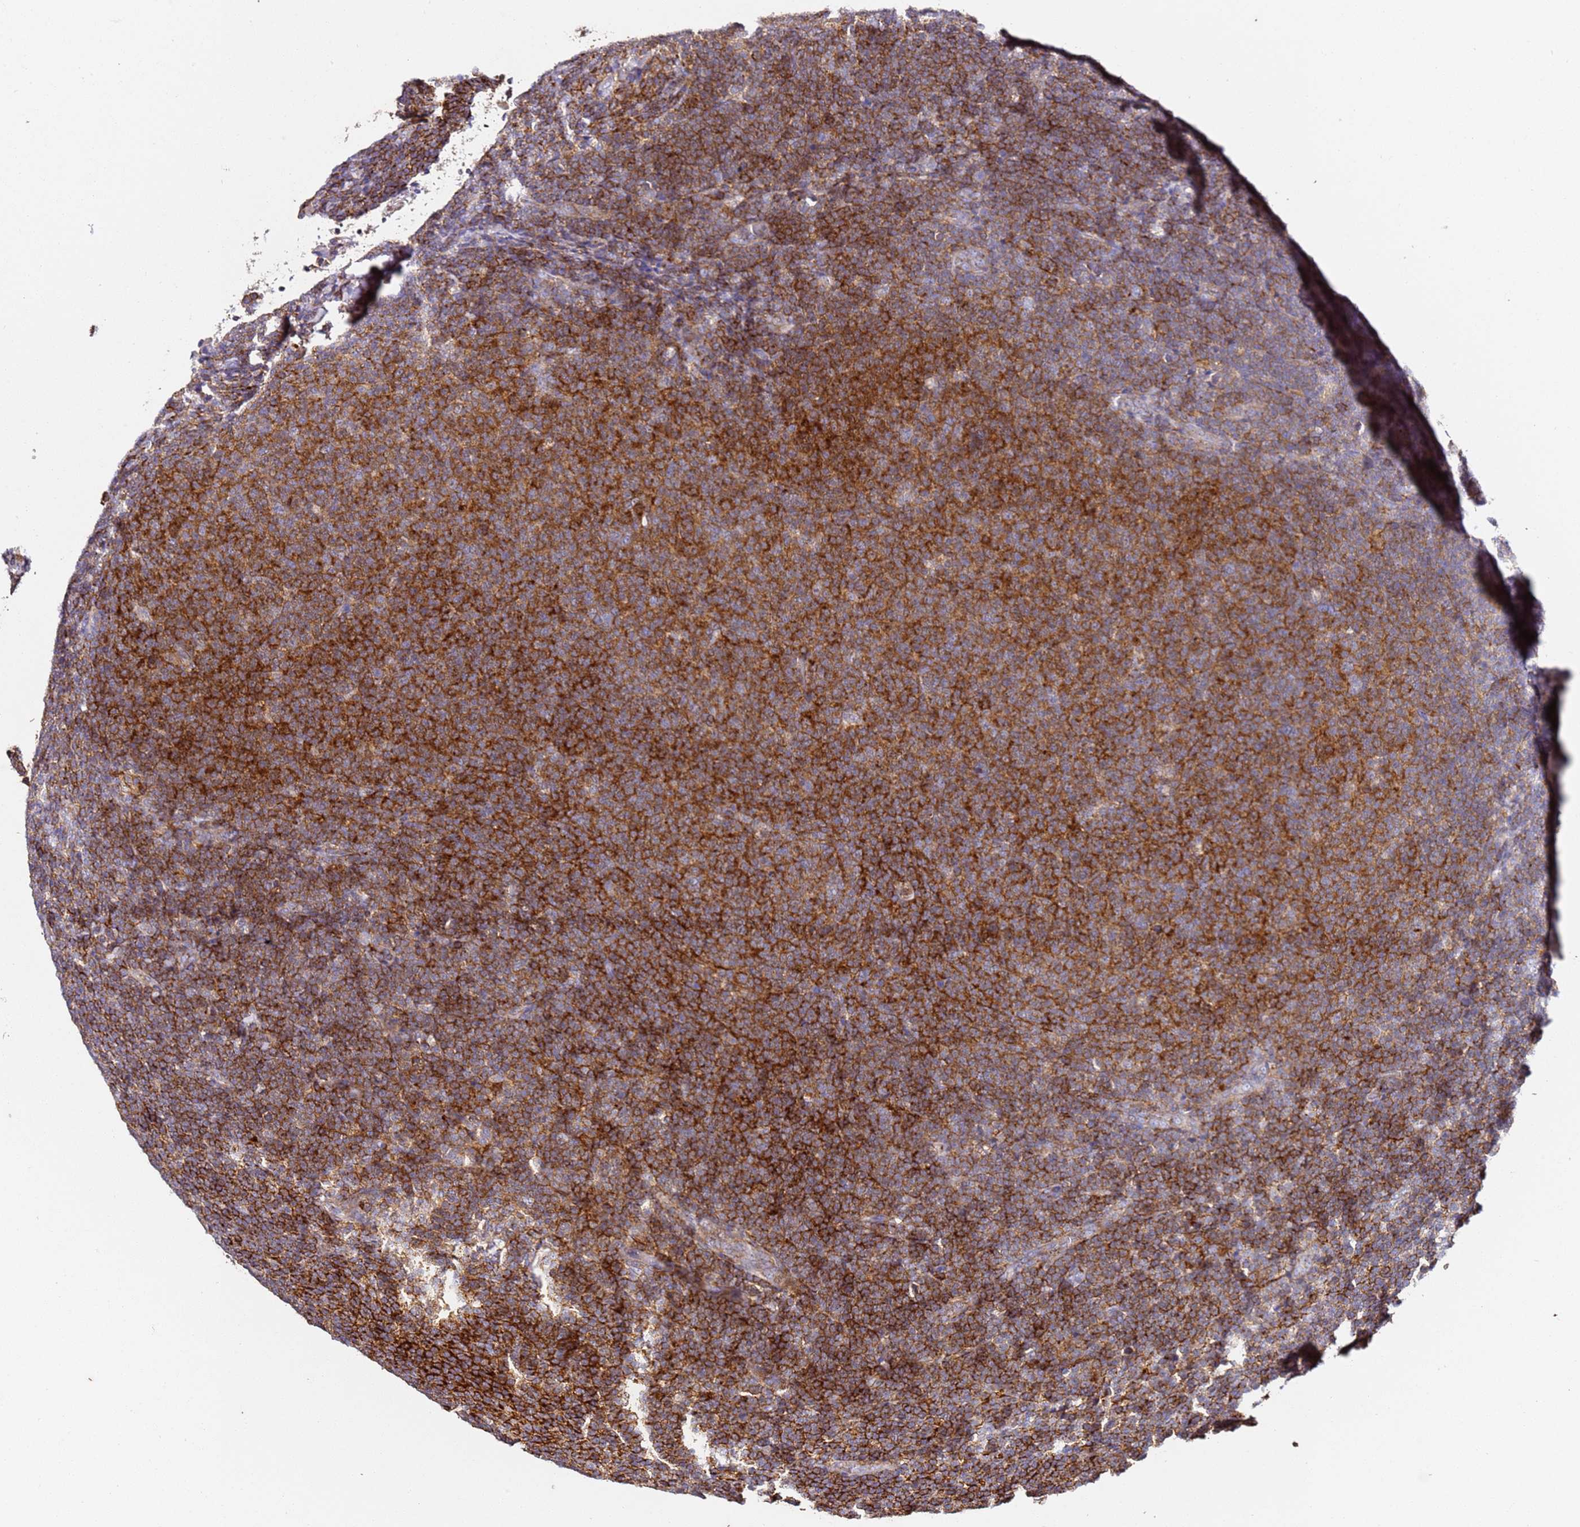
{"staining": {"intensity": "strong", "quantity": "25%-75%", "location": "cytoplasmic/membranous"}, "tissue": "lymphoma", "cell_type": "Tumor cells", "image_type": "cancer", "snomed": [{"axis": "morphology", "description": "Malignant lymphoma, non-Hodgkin's type, Low grade"}, {"axis": "topography", "description": "Lymph node"}], "caption": "Lymphoma stained for a protein shows strong cytoplasmic/membranous positivity in tumor cells. Immunohistochemistry (ihc) stains the protein in brown and the nuclei are stained blue.", "gene": "ZNF671", "patient": {"sex": "male", "age": 66}}